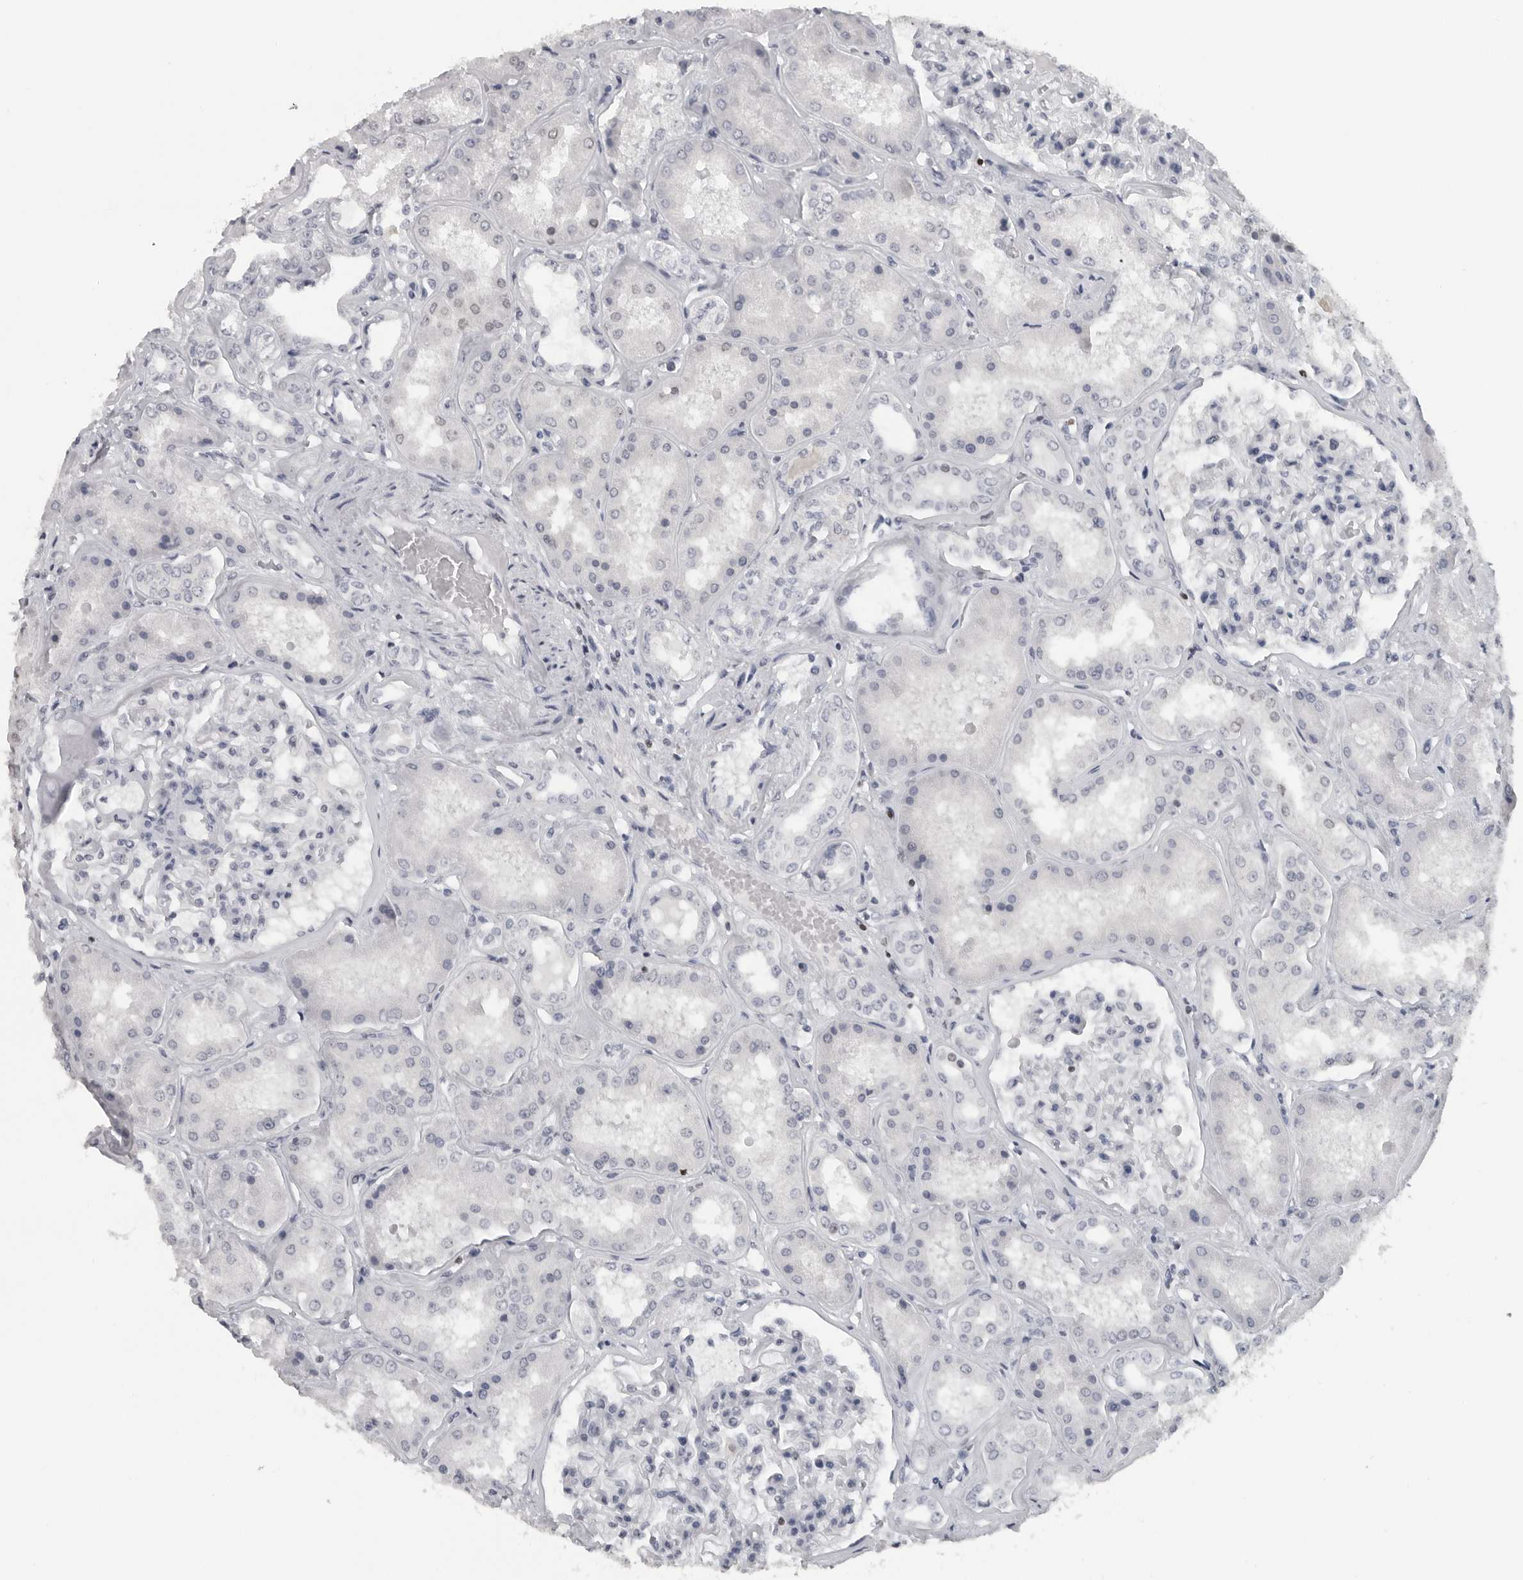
{"staining": {"intensity": "negative", "quantity": "none", "location": "none"}, "tissue": "kidney", "cell_type": "Cells in glomeruli", "image_type": "normal", "snomed": [{"axis": "morphology", "description": "Normal tissue, NOS"}, {"axis": "topography", "description": "Kidney"}], "caption": "Benign kidney was stained to show a protein in brown. There is no significant expression in cells in glomeruli. Brightfield microscopy of immunohistochemistry stained with DAB (3,3'-diaminobenzidine) (brown) and hematoxylin (blue), captured at high magnification.", "gene": "SATB2", "patient": {"sex": "female", "age": 56}}